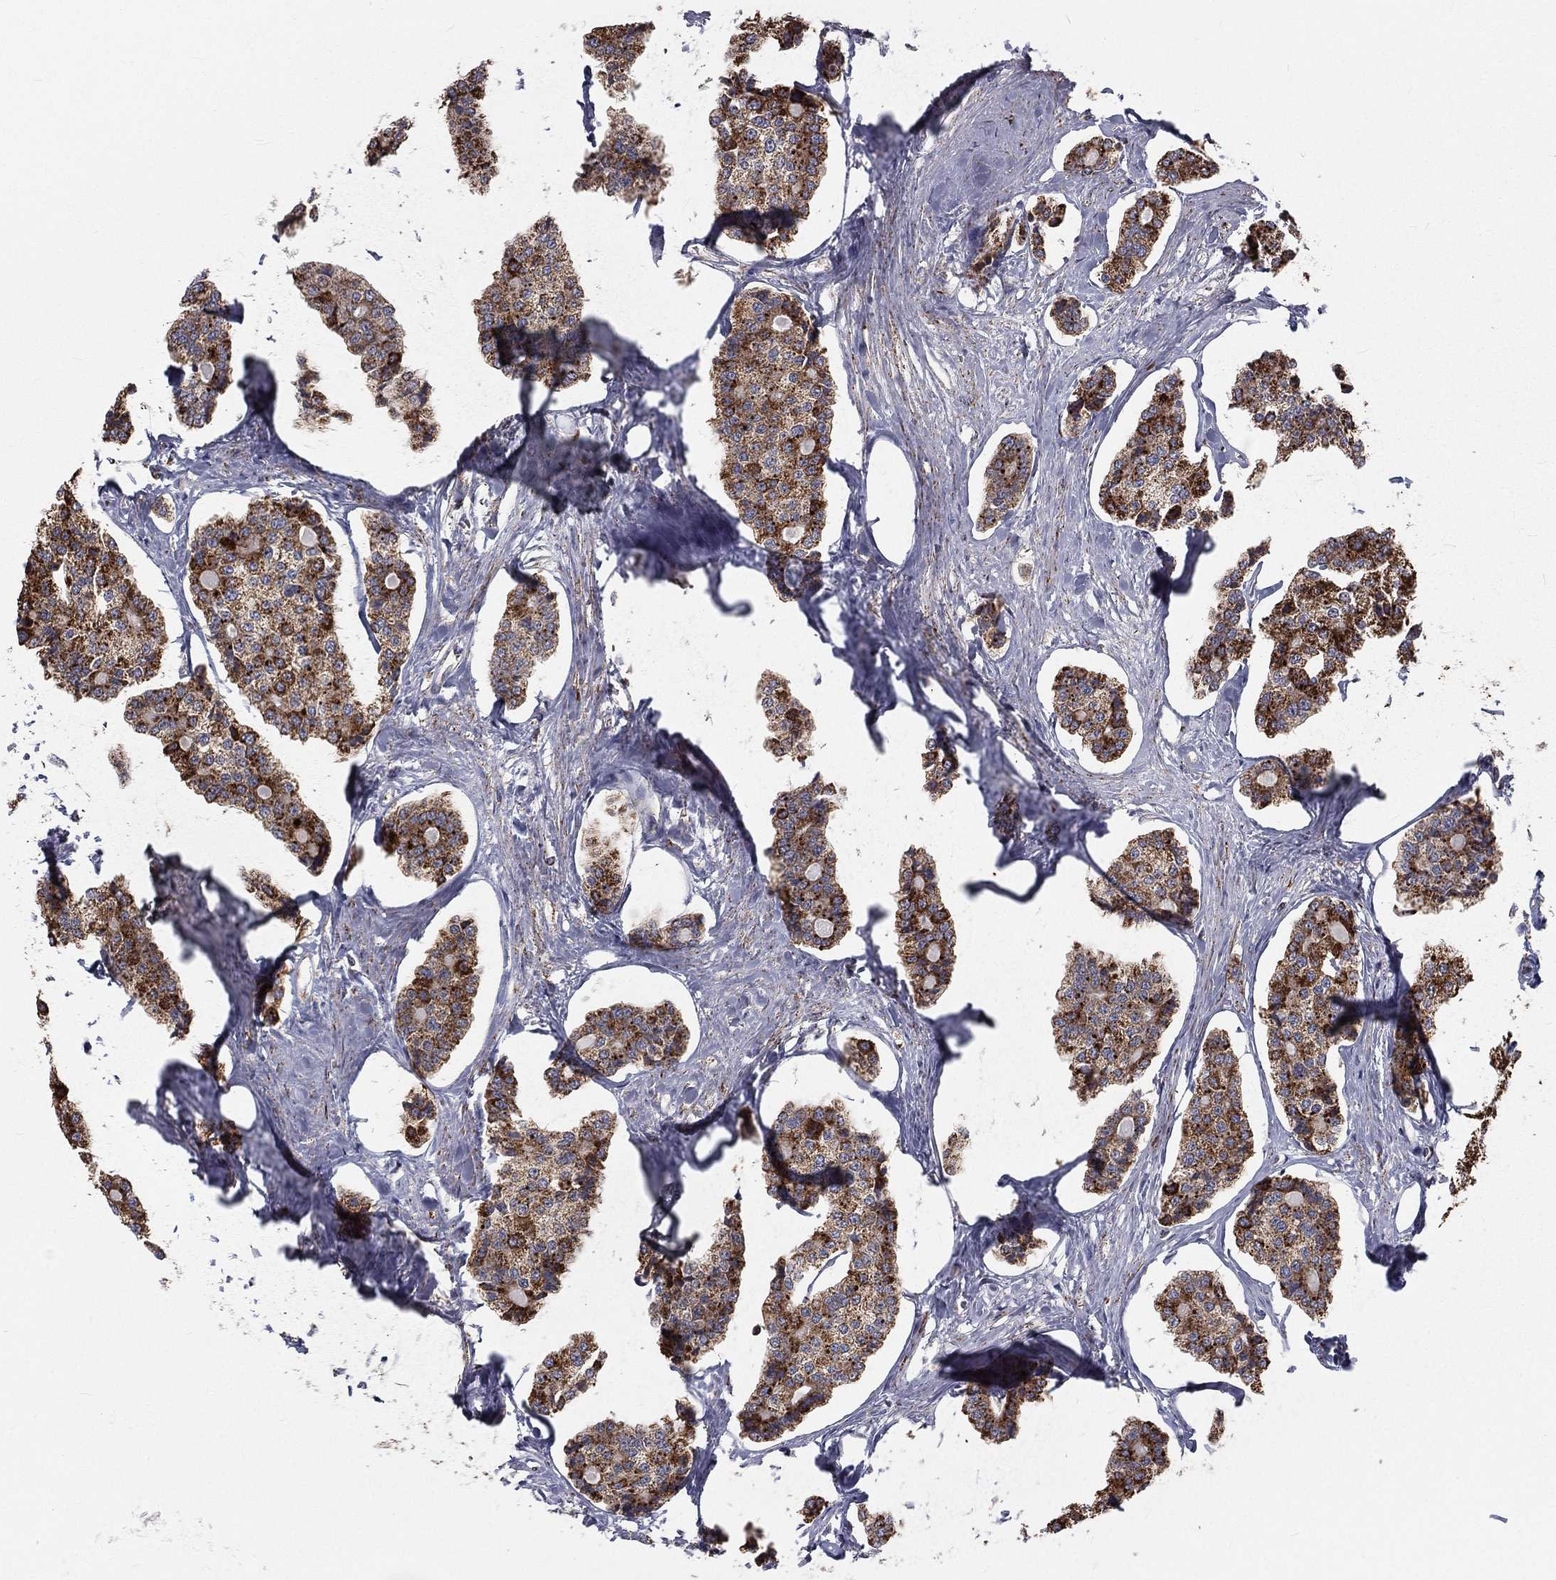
{"staining": {"intensity": "strong", "quantity": ">75%", "location": "cytoplasmic/membranous"}, "tissue": "carcinoid", "cell_type": "Tumor cells", "image_type": "cancer", "snomed": [{"axis": "morphology", "description": "Carcinoid, malignant, NOS"}, {"axis": "topography", "description": "Small intestine"}], "caption": "Carcinoid was stained to show a protein in brown. There is high levels of strong cytoplasmic/membranous staining in about >75% of tumor cells.", "gene": "HADH", "patient": {"sex": "female", "age": 65}}